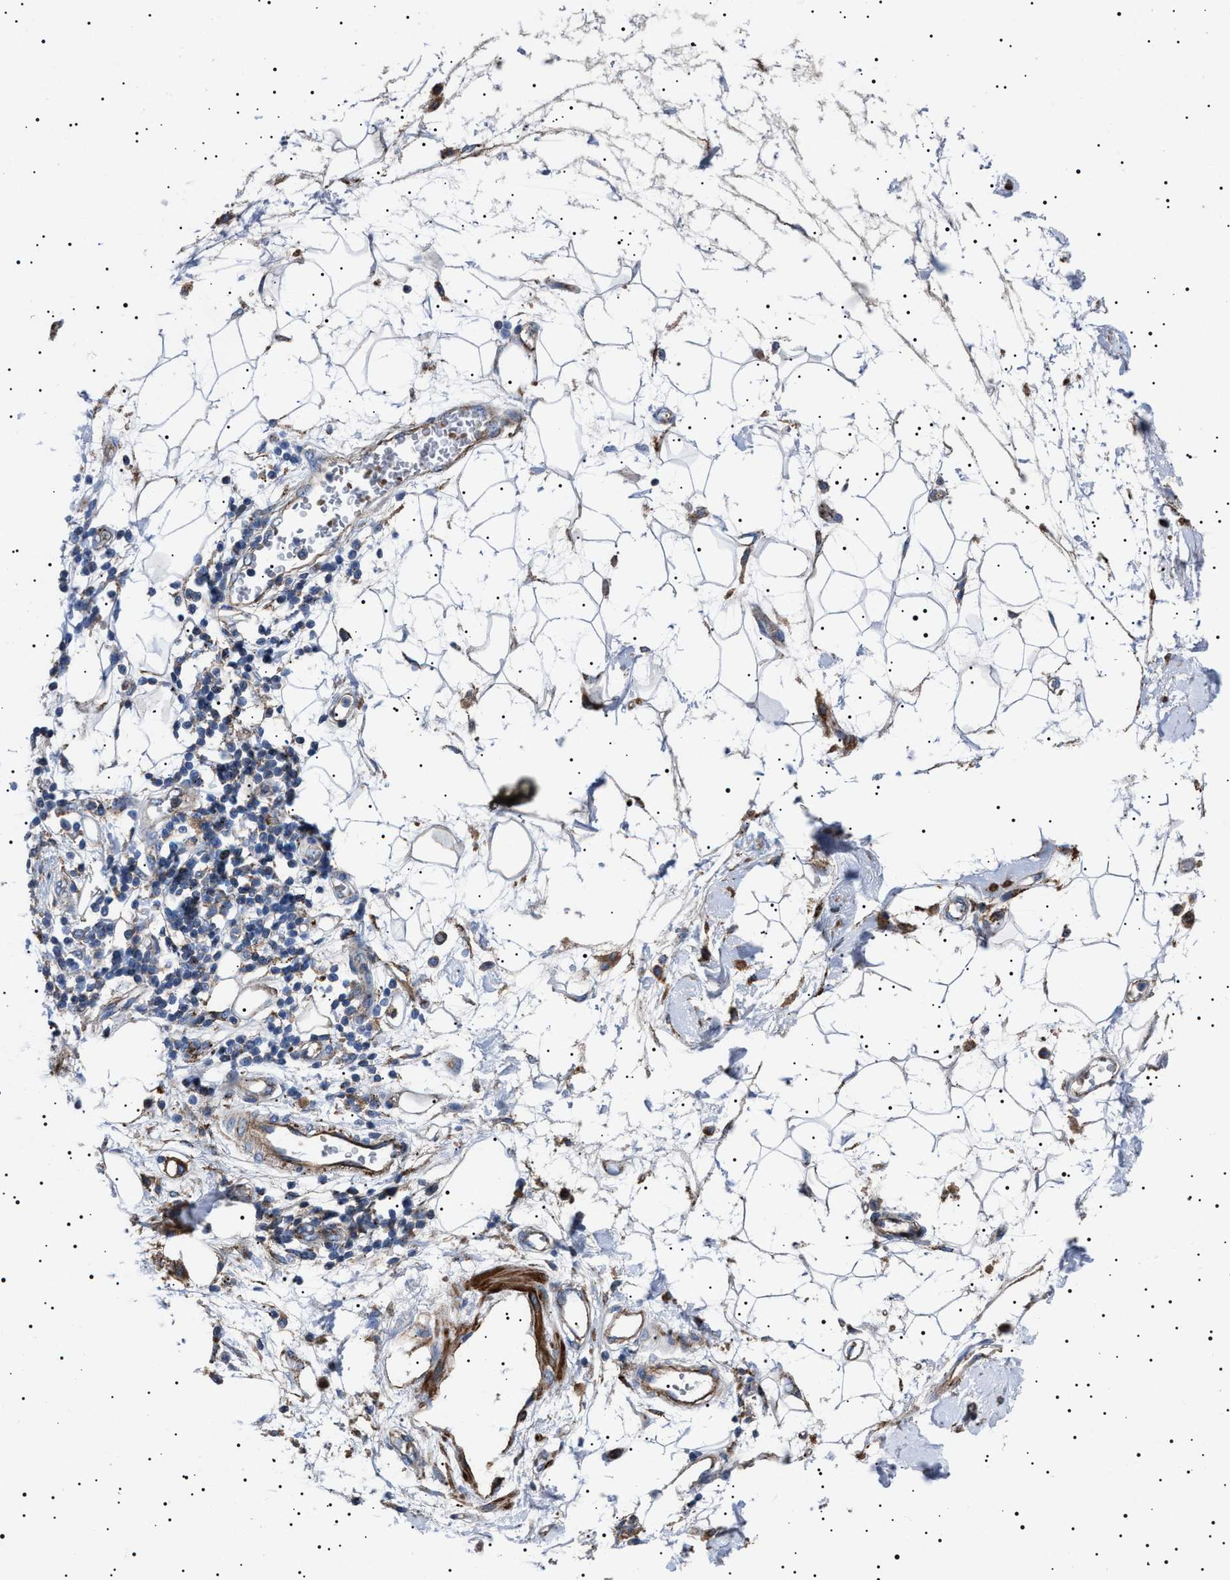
{"staining": {"intensity": "moderate", "quantity": "25%-75%", "location": "cytoplasmic/membranous"}, "tissue": "adipose tissue", "cell_type": "Adipocytes", "image_type": "normal", "snomed": [{"axis": "morphology", "description": "Normal tissue, NOS"}, {"axis": "morphology", "description": "Adenocarcinoma, NOS"}, {"axis": "topography", "description": "Duodenum"}, {"axis": "topography", "description": "Peripheral nerve tissue"}], "caption": "Benign adipose tissue exhibits moderate cytoplasmic/membranous positivity in approximately 25%-75% of adipocytes Using DAB (3,3'-diaminobenzidine) (brown) and hematoxylin (blue) stains, captured at high magnification using brightfield microscopy..", "gene": "NEU1", "patient": {"sex": "female", "age": 60}}